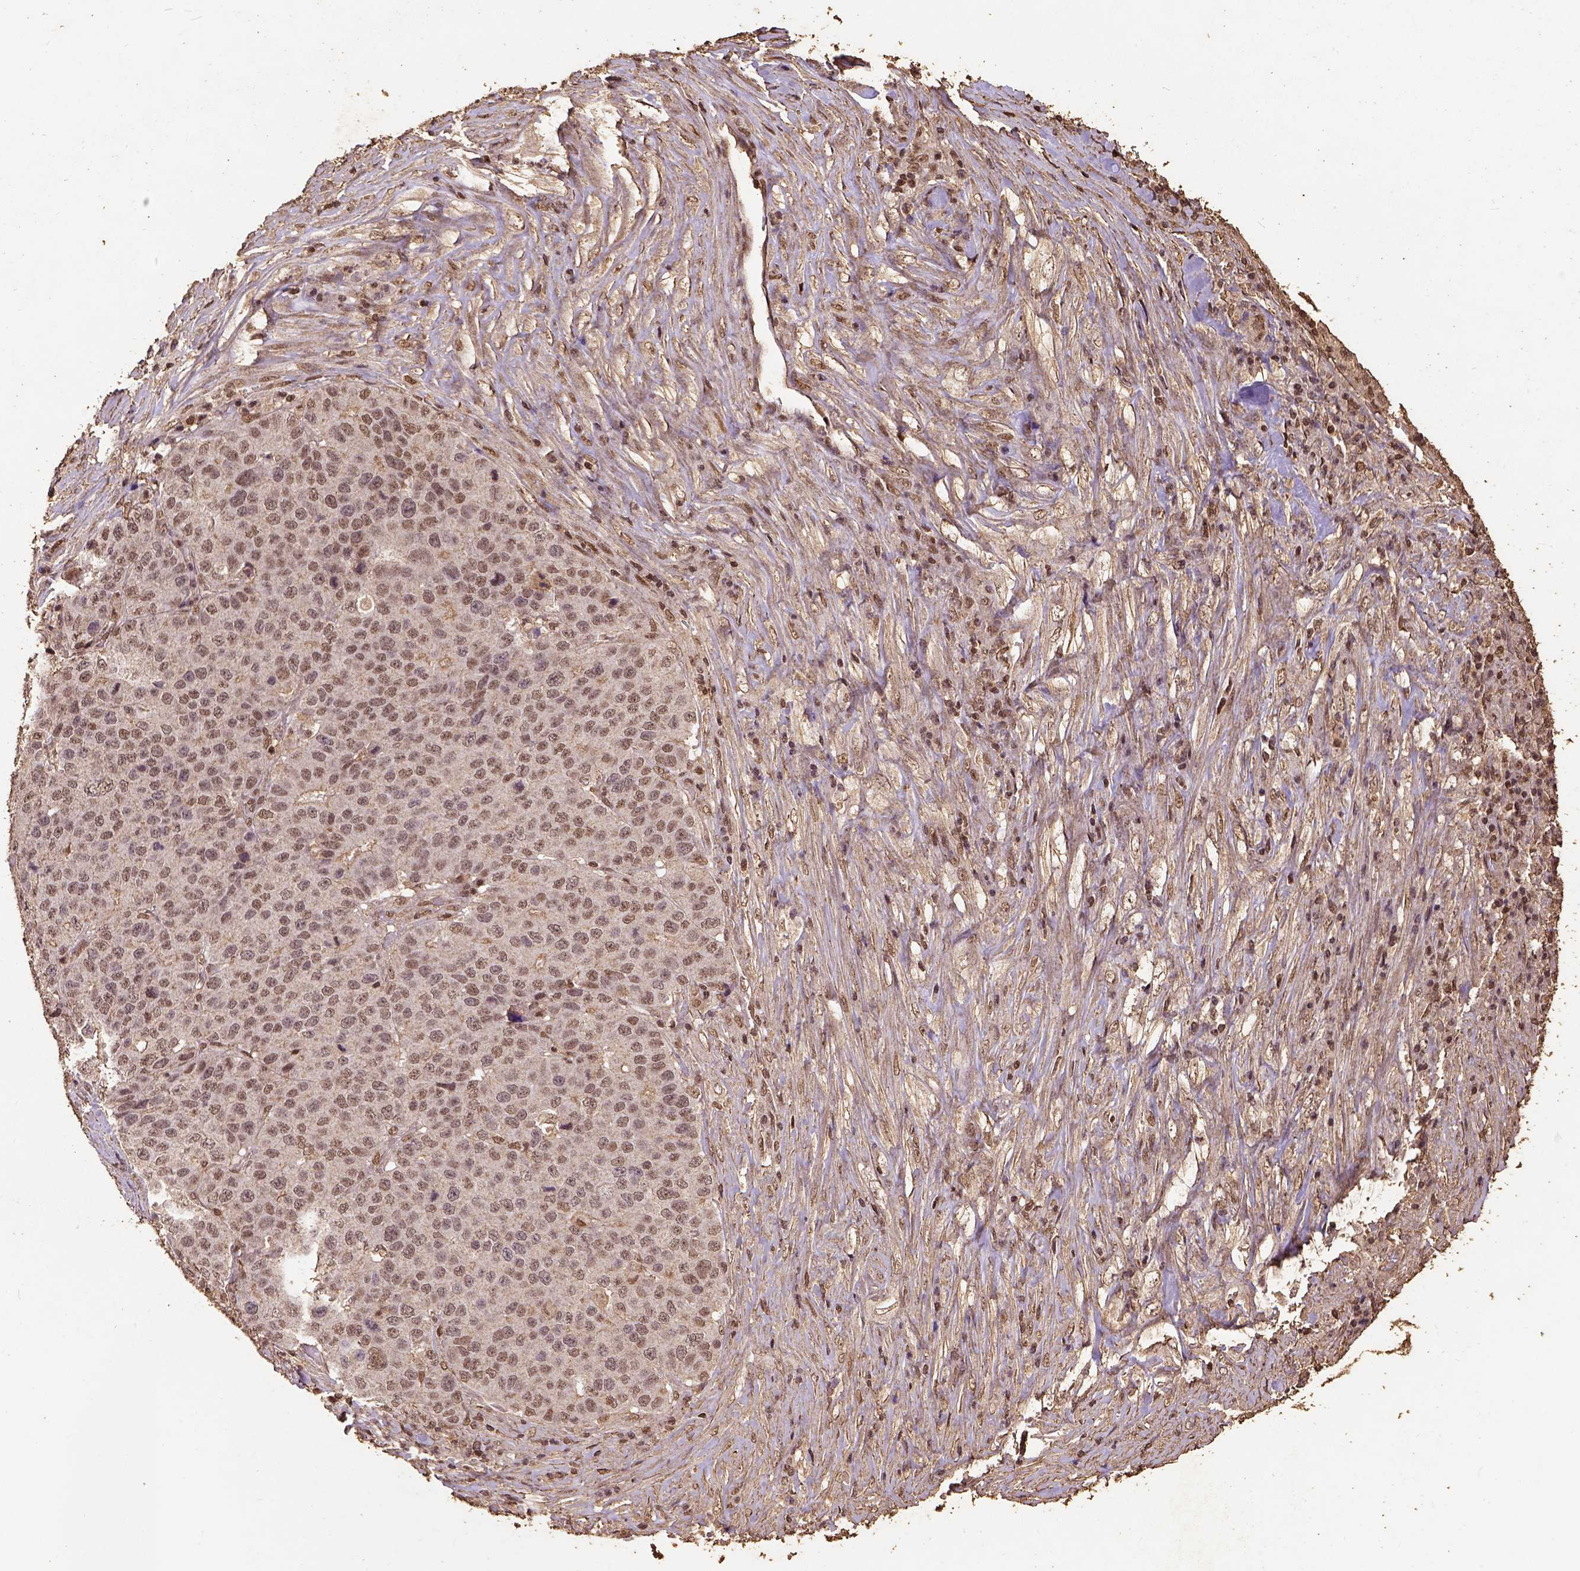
{"staining": {"intensity": "weak", "quantity": ">75%", "location": "nuclear"}, "tissue": "stomach cancer", "cell_type": "Tumor cells", "image_type": "cancer", "snomed": [{"axis": "morphology", "description": "Adenocarcinoma, NOS"}, {"axis": "topography", "description": "Stomach"}], "caption": "This is an image of immunohistochemistry (IHC) staining of stomach cancer (adenocarcinoma), which shows weak expression in the nuclear of tumor cells.", "gene": "NACC1", "patient": {"sex": "male", "age": 71}}